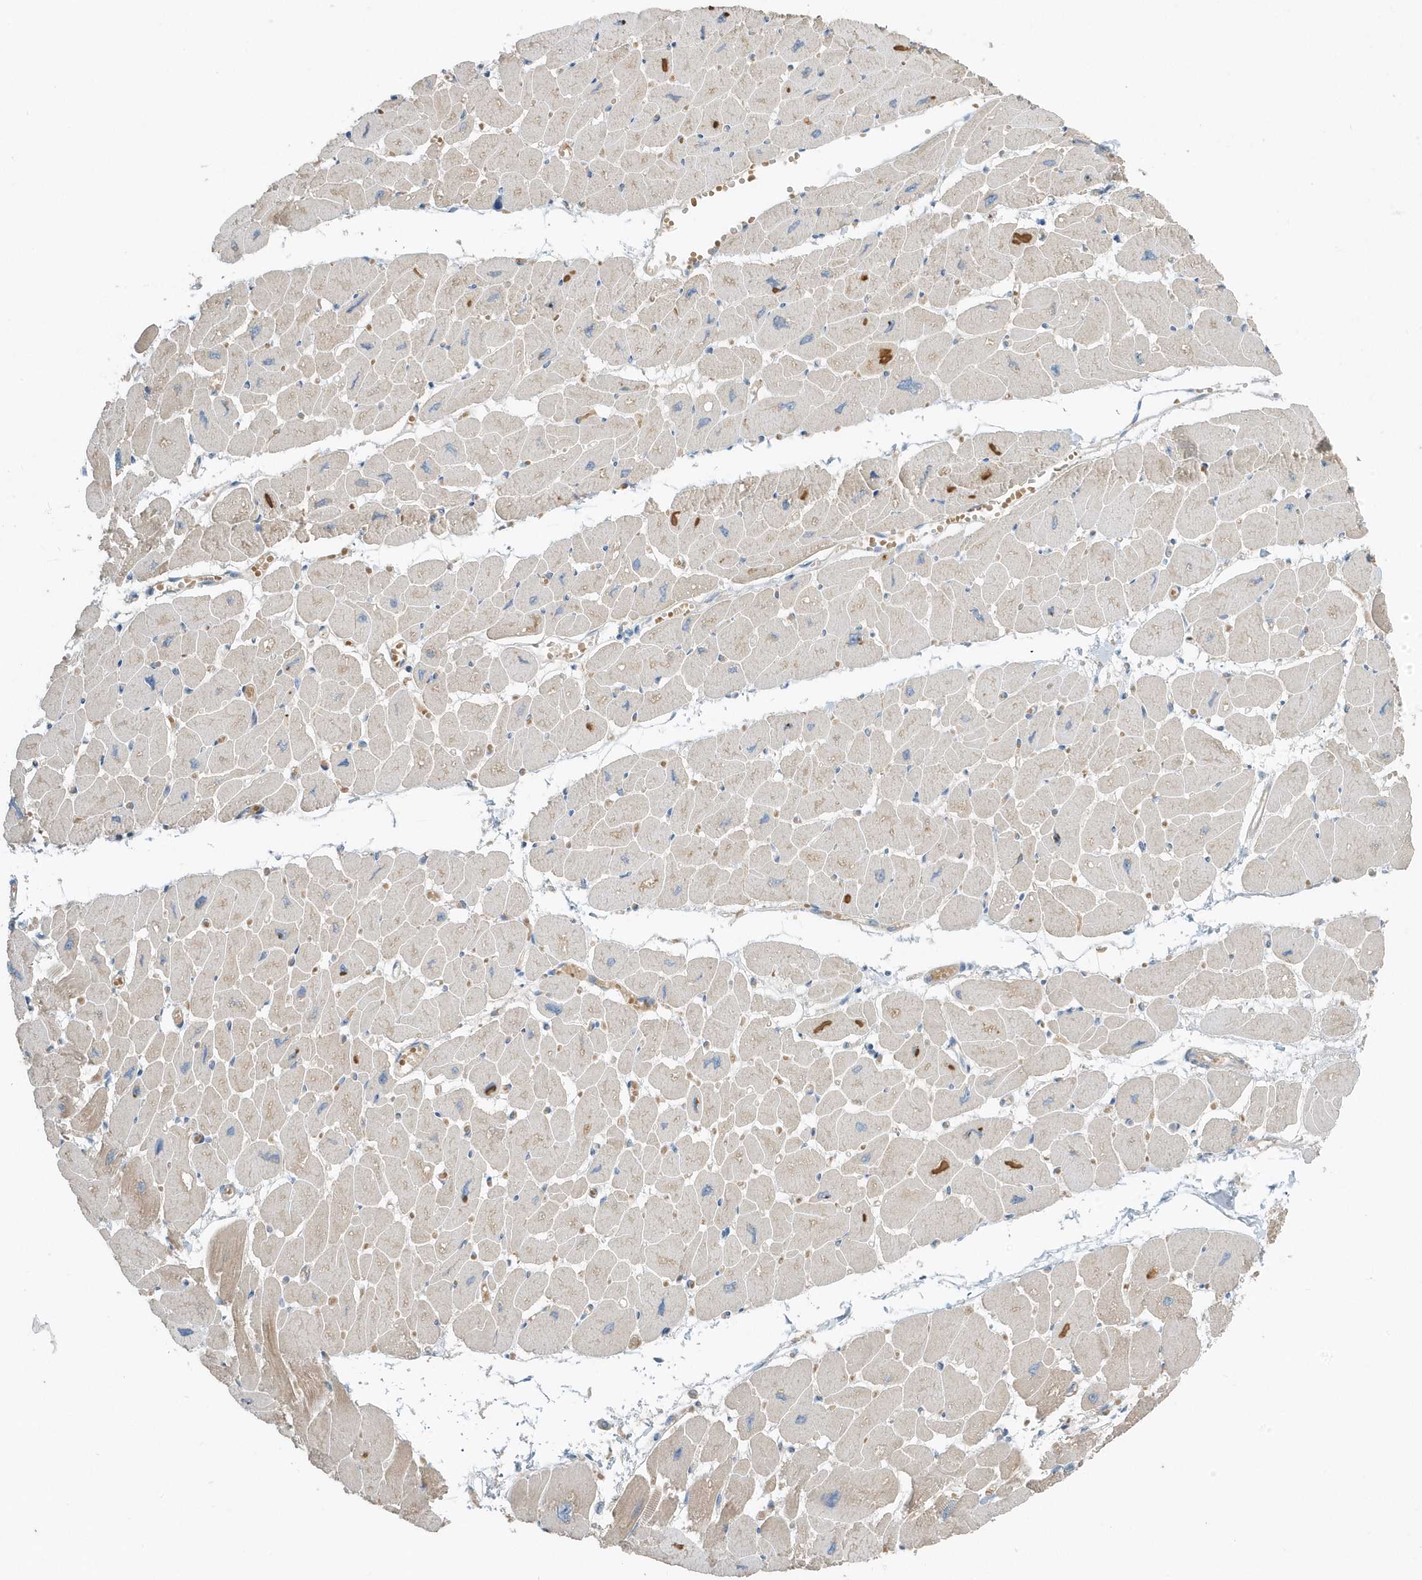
{"staining": {"intensity": "weak", "quantity": "25%-75%", "location": "cytoplasmic/membranous"}, "tissue": "heart muscle", "cell_type": "Cardiomyocytes", "image_type": "normal", "snomed": [{"axis": "morphology", "description": "Normal tissue, NOS"}, {"axis": "topography", "description": "Heart"}], "caption": "Immunohistochemical staining of normal heart muscle exhibits low levels of weak cytoplasmic/membranous positivity in about 25%-75% of cardiomyocytes. The staining was performed using DAB to visualize the protein expression in brown, while the nuclei were stained in blue with hematoxylin (Magnification: 20x).", "gene": "USP53", "patient": {"sex": "female", "age": 54}}